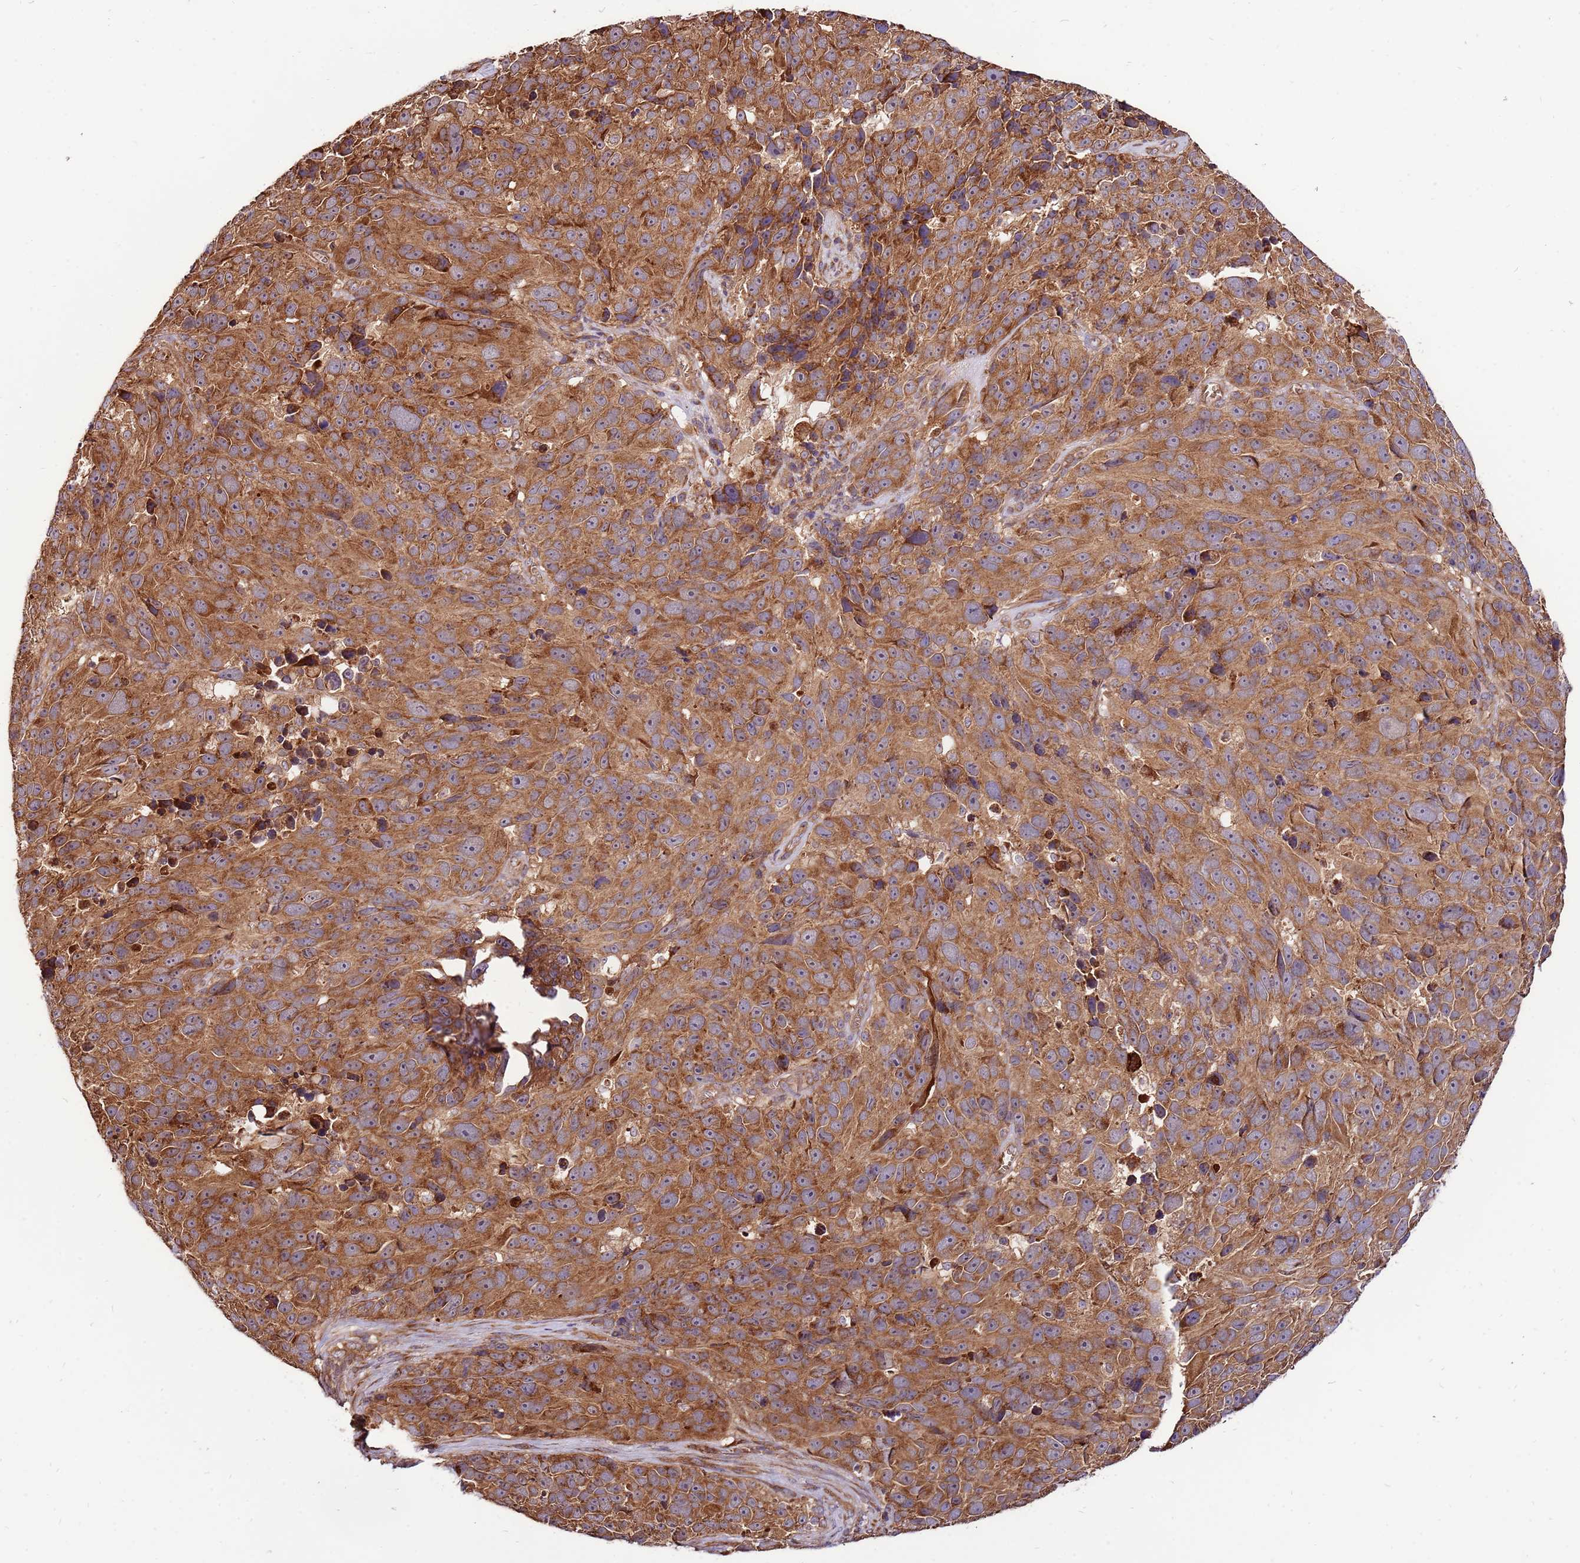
{"staining": {"intensity": "moderate", "quantity": ">75%", "location": "cytoplasmic/membranous"}, "tissue": "melanoma", "cell_type": "Tumor cells", "image_type": "cancer", "snomed": [{"axis": "morphology", "description": "Malignant melanoma, NOS"}, {"axis": "topography", "description": "Skin"}], "caption": "DAB (3,3'-diaminobenzidine) immunohistochemical staining of melanoma demonstrates moderate cytoplasmic/membranous protein positivity in approximately >75% of tumor cells. (IHC, brightfield microscopy, high magnification).", "gene": "SLC44A5", "patient": {"sex": "male", "age": 84}}